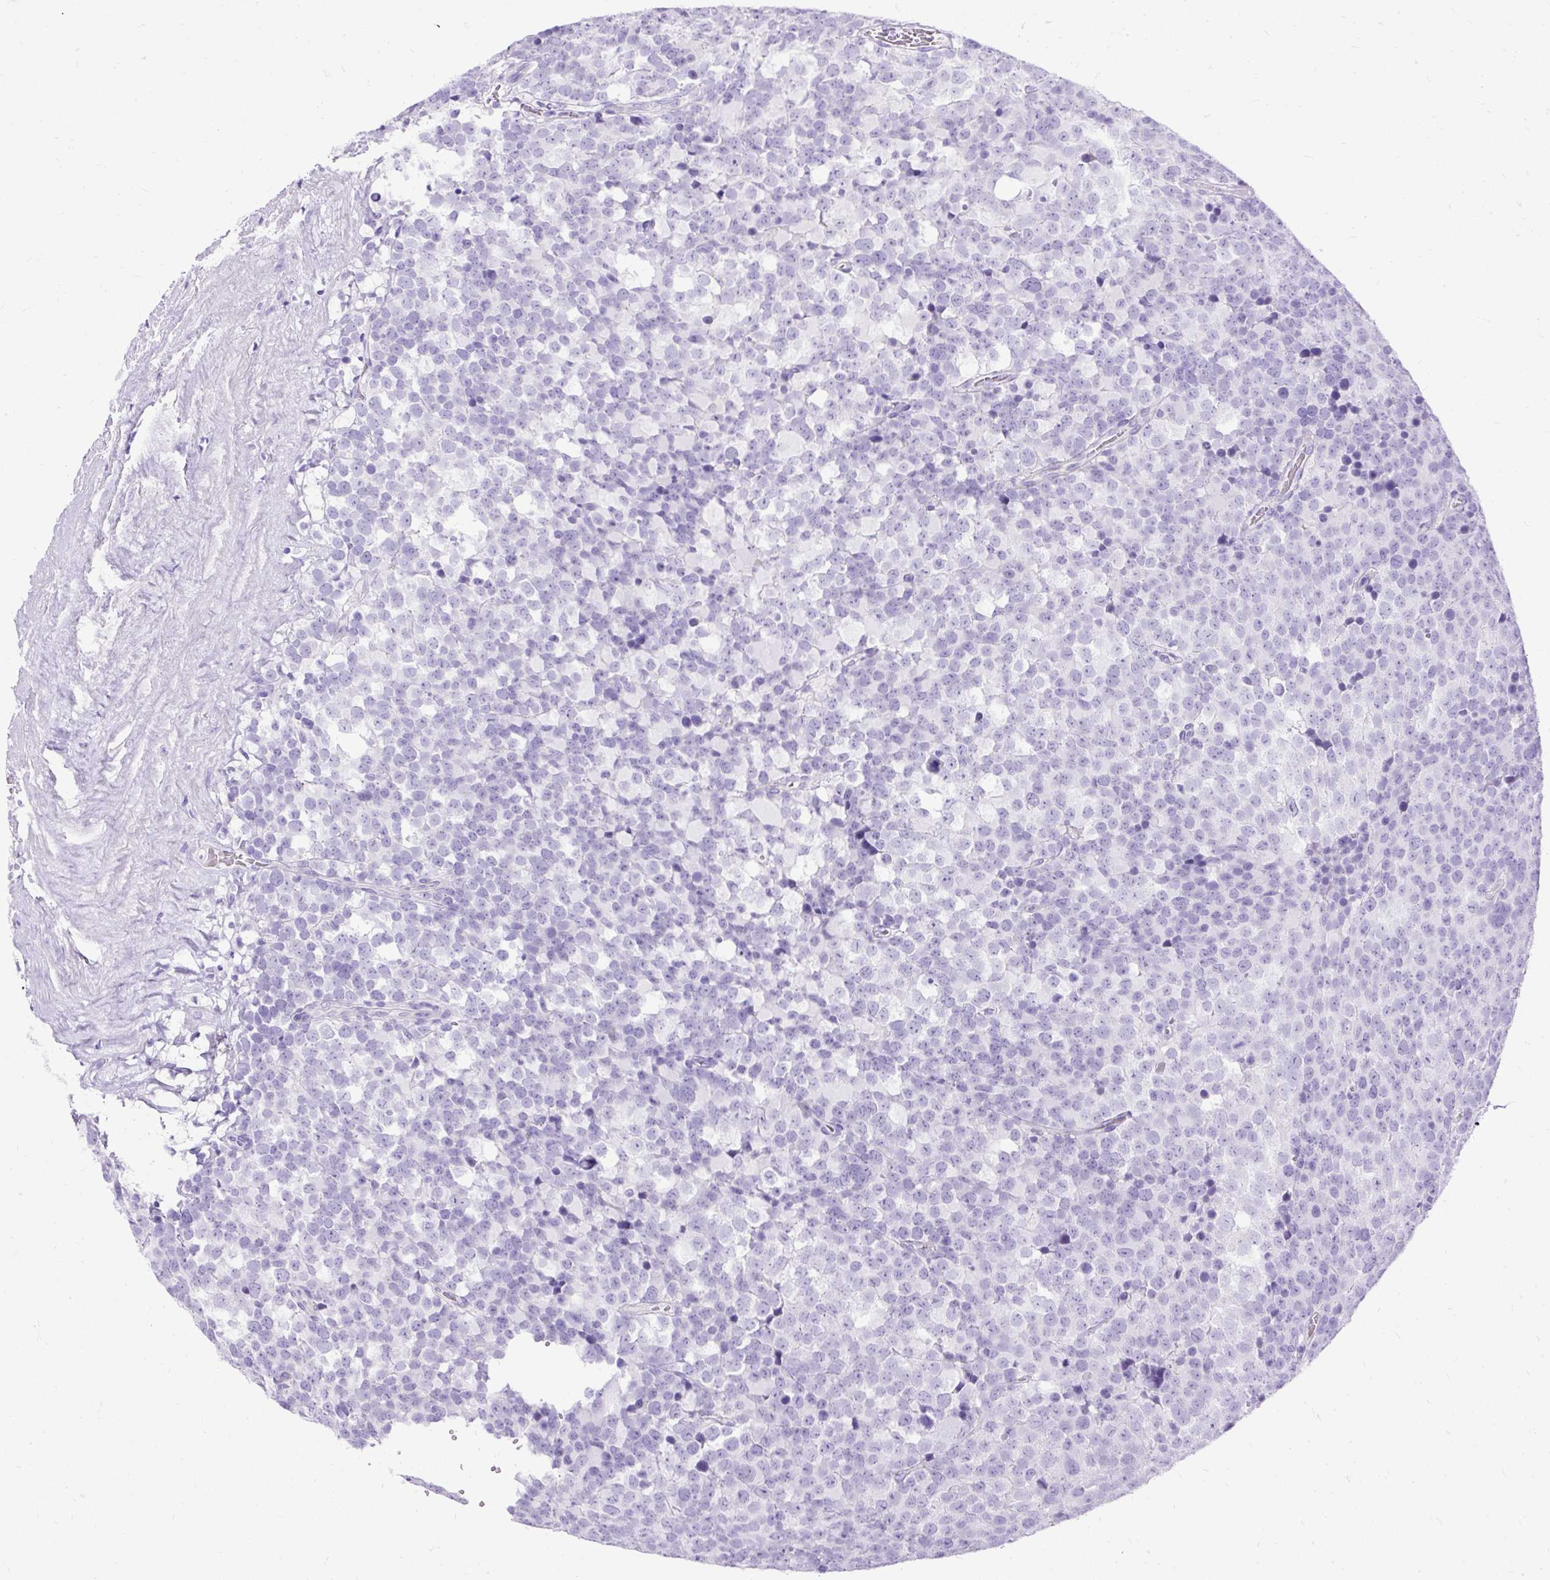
{"staining": {"intensity": "negative", "quantity": "none", "location": "none"}, "tissue": "testis cancer", "cell_type": "Tumor cells", "image_type": "cancer", "snomed": [{"axis": "morphology", "description": "Seminoma, NOS"}, {"axis": "topography", "description": "Testis"}], "caption": "Tumor cells show no significant protein staining in testis cancer. Nuclei are stained in blue.", "gene": "HEY1", "patient": {"sex": "male", "age": 71}}